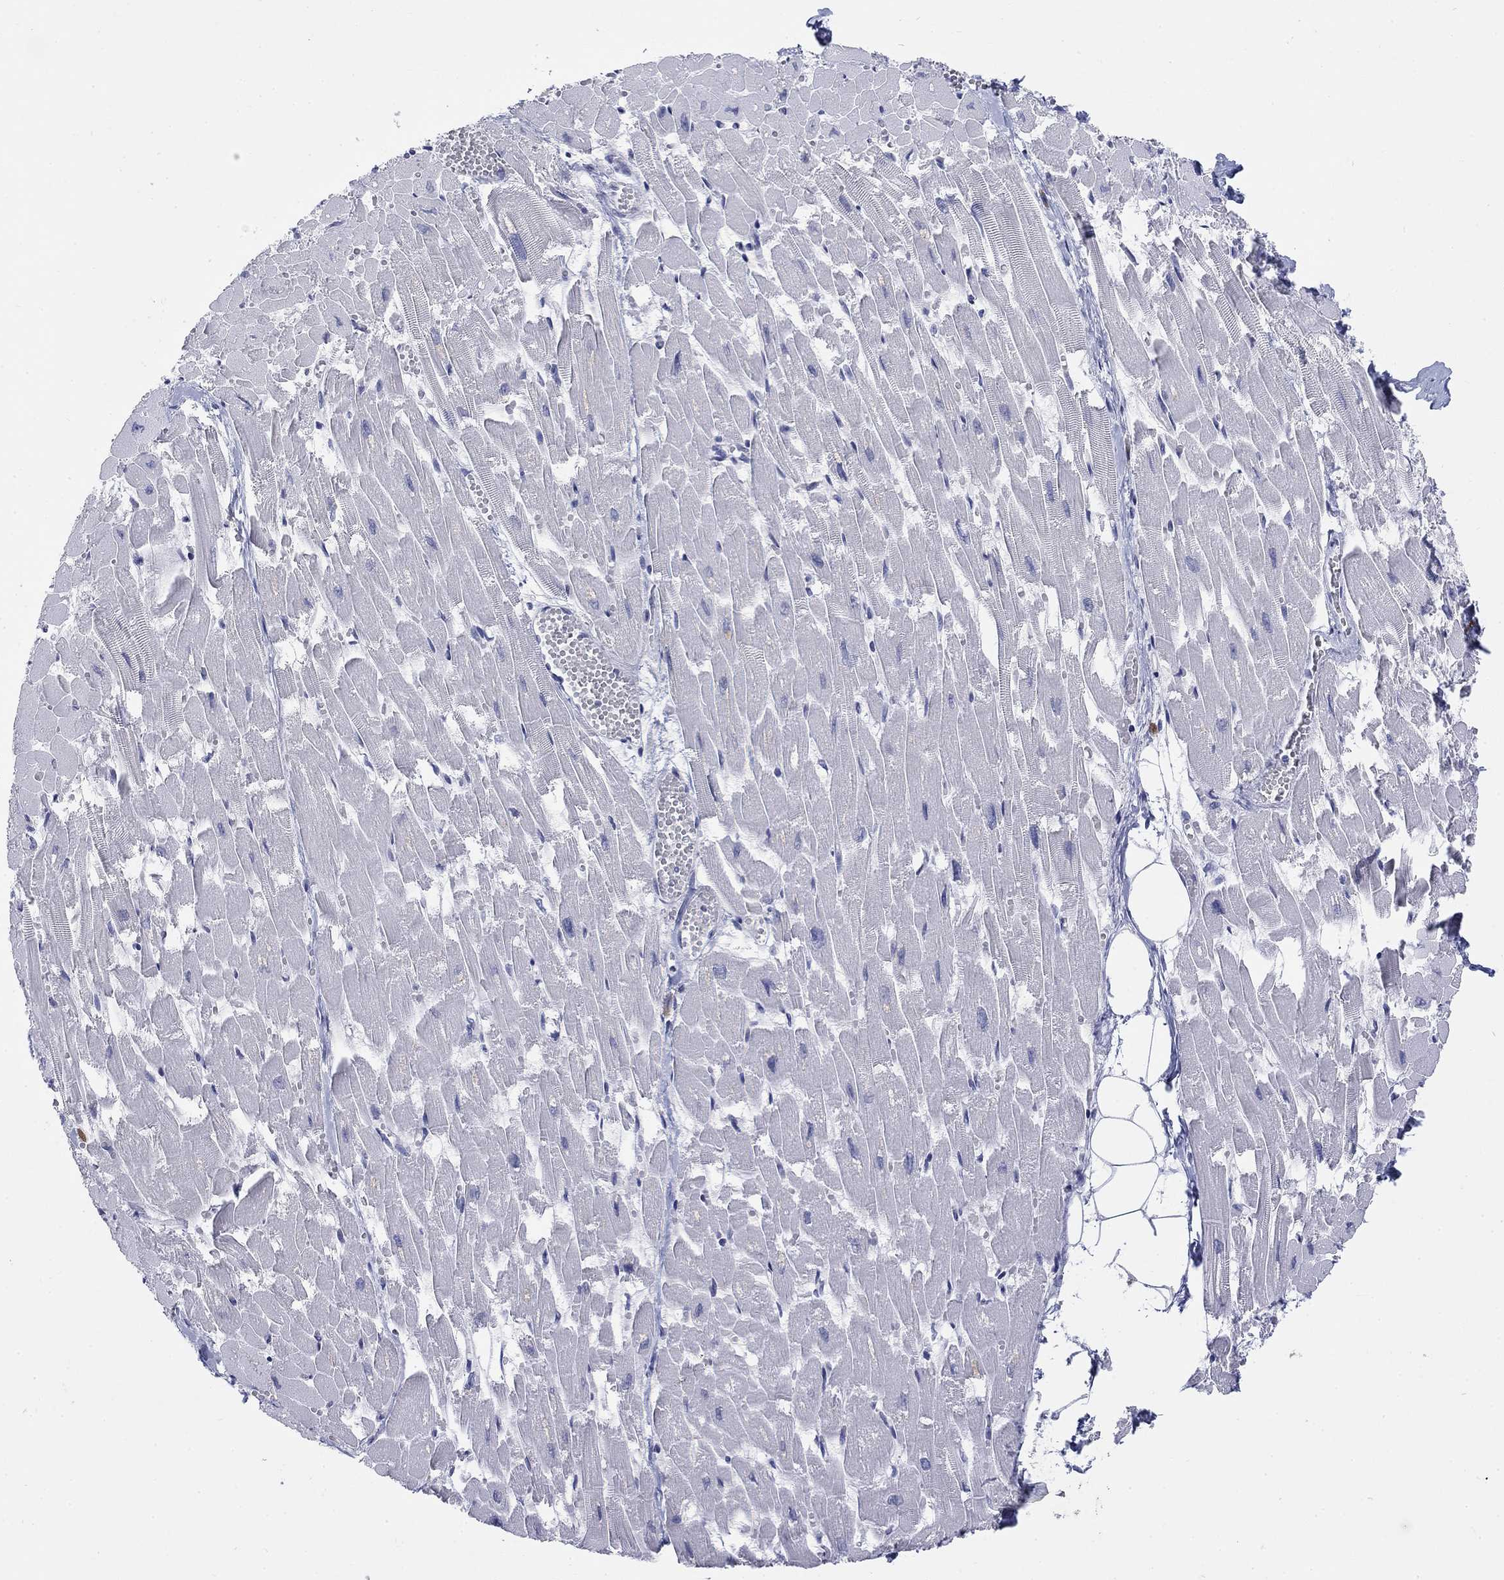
{"staining": {"intensity": "negative", "quantity": "none", "location": "none"}, "tissue": "heart muscle", "cell_type": "Cardiomyocytes", "image_type": "normal", "snomed": [{"axis": "morphology", "description": "Normal tissue, NOS"}, {"axis": "topography", "description": "Heart"}], "caption": "Cardiomyocytes are negative for brown protein staining in unremarkable heart muscle. Nuclei are stained in blue.", "gene": "ECEL1", "patient": {"sex": "female", "age": 52}}